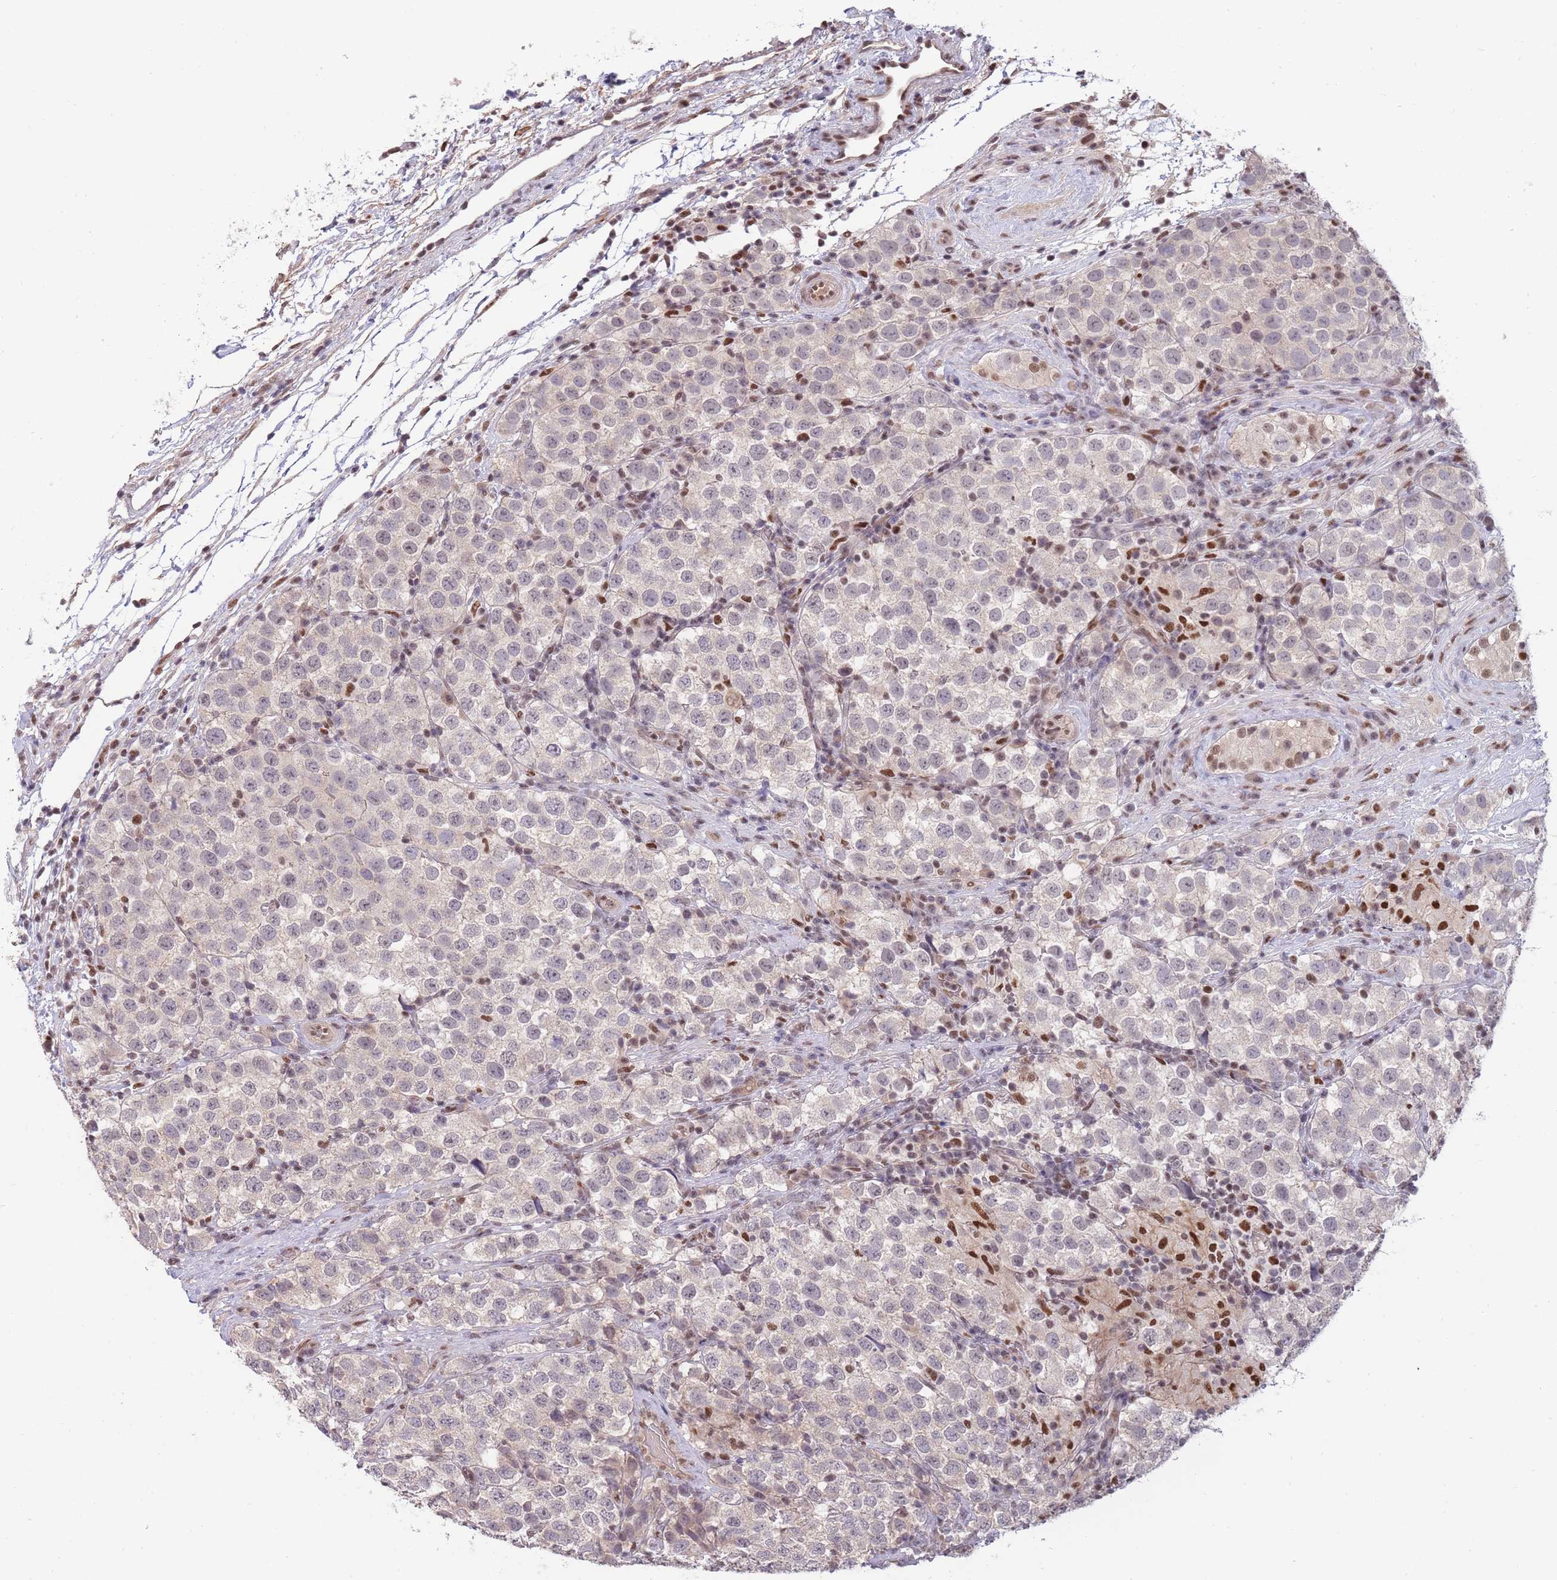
{"staining": {"intensity": "negative", "quantity": "none", "location": "none"}, "tissue": "testis cancer", "cell_type": "Tumor cells", "image_type": "cancer", "snomed": [{"axis": "morphology", "description": "Seminoma, NOS"}, {"axis": "topography", "description": "Testis"}], "caption": "This is an immunohistochemistry (IHC) photomicrograph of testis cancer (seminoma). There is no expression in tumor cells.", "gene": "ZBTB7A", "patient": {"sex": "male", "age": 34}}